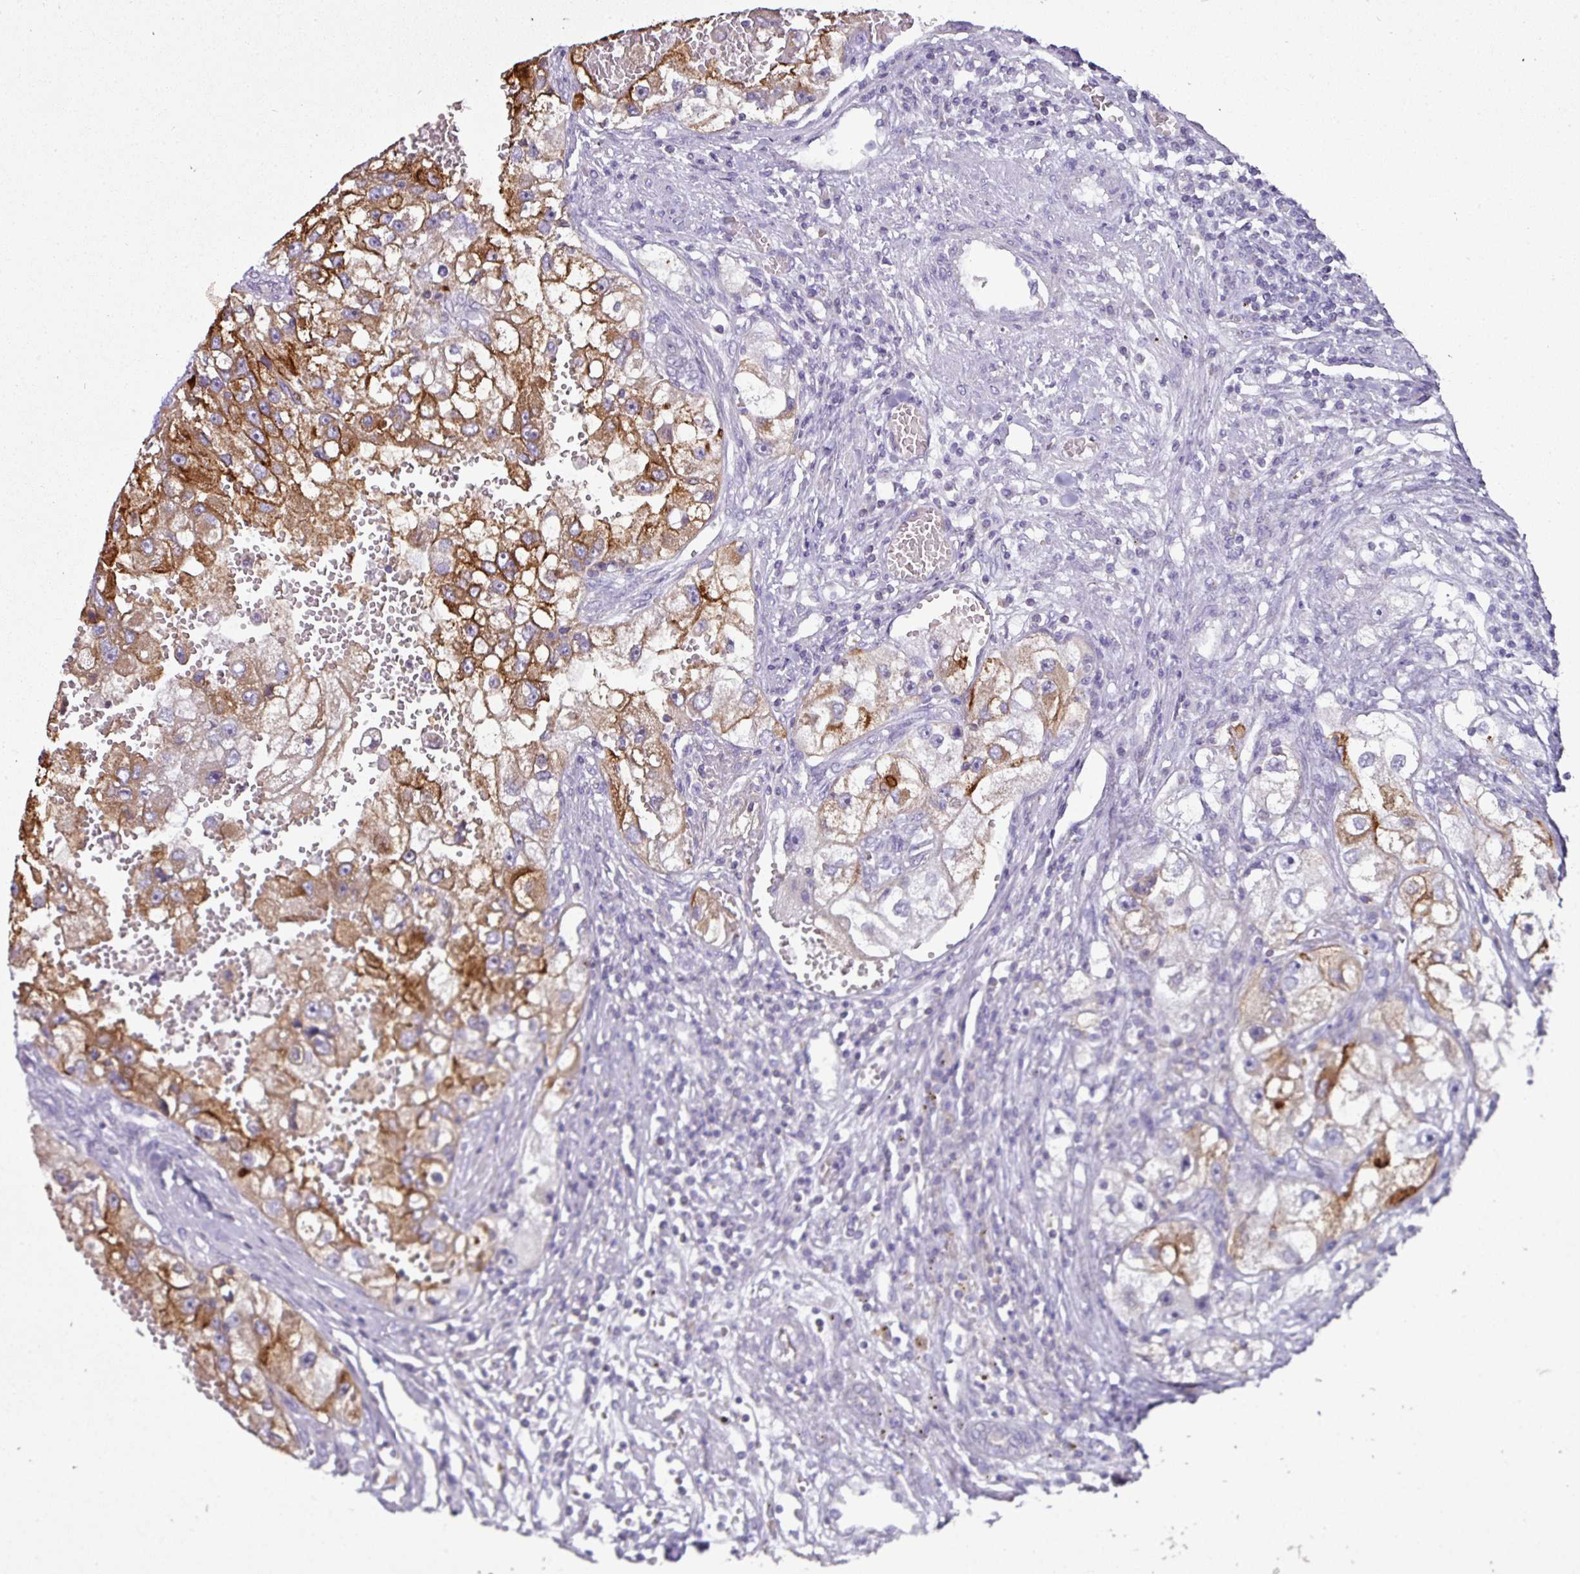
{"staining": {"intensity": "moderate", "quantity": ">75%", "location": "cytoplasmic/membranous"}, "tissue": "renal cancer", "cell_type": "Tumor cells", "image_type": "cancer", "snomed": [{"axis": "morphology", "description": "Adenocarcinoma, NOS"}, {"axis": "topography", "description": "Kidney"}], "caption": "This is an image of immunohistochemistry (IHC) staining of renal cancer (adenocarcinoma), which shows moderate expression in the cytoplasmic/membranous of tumor cells.", "gene": "TRAPPC1", "patient": {"sex": "male", "age": 63}}